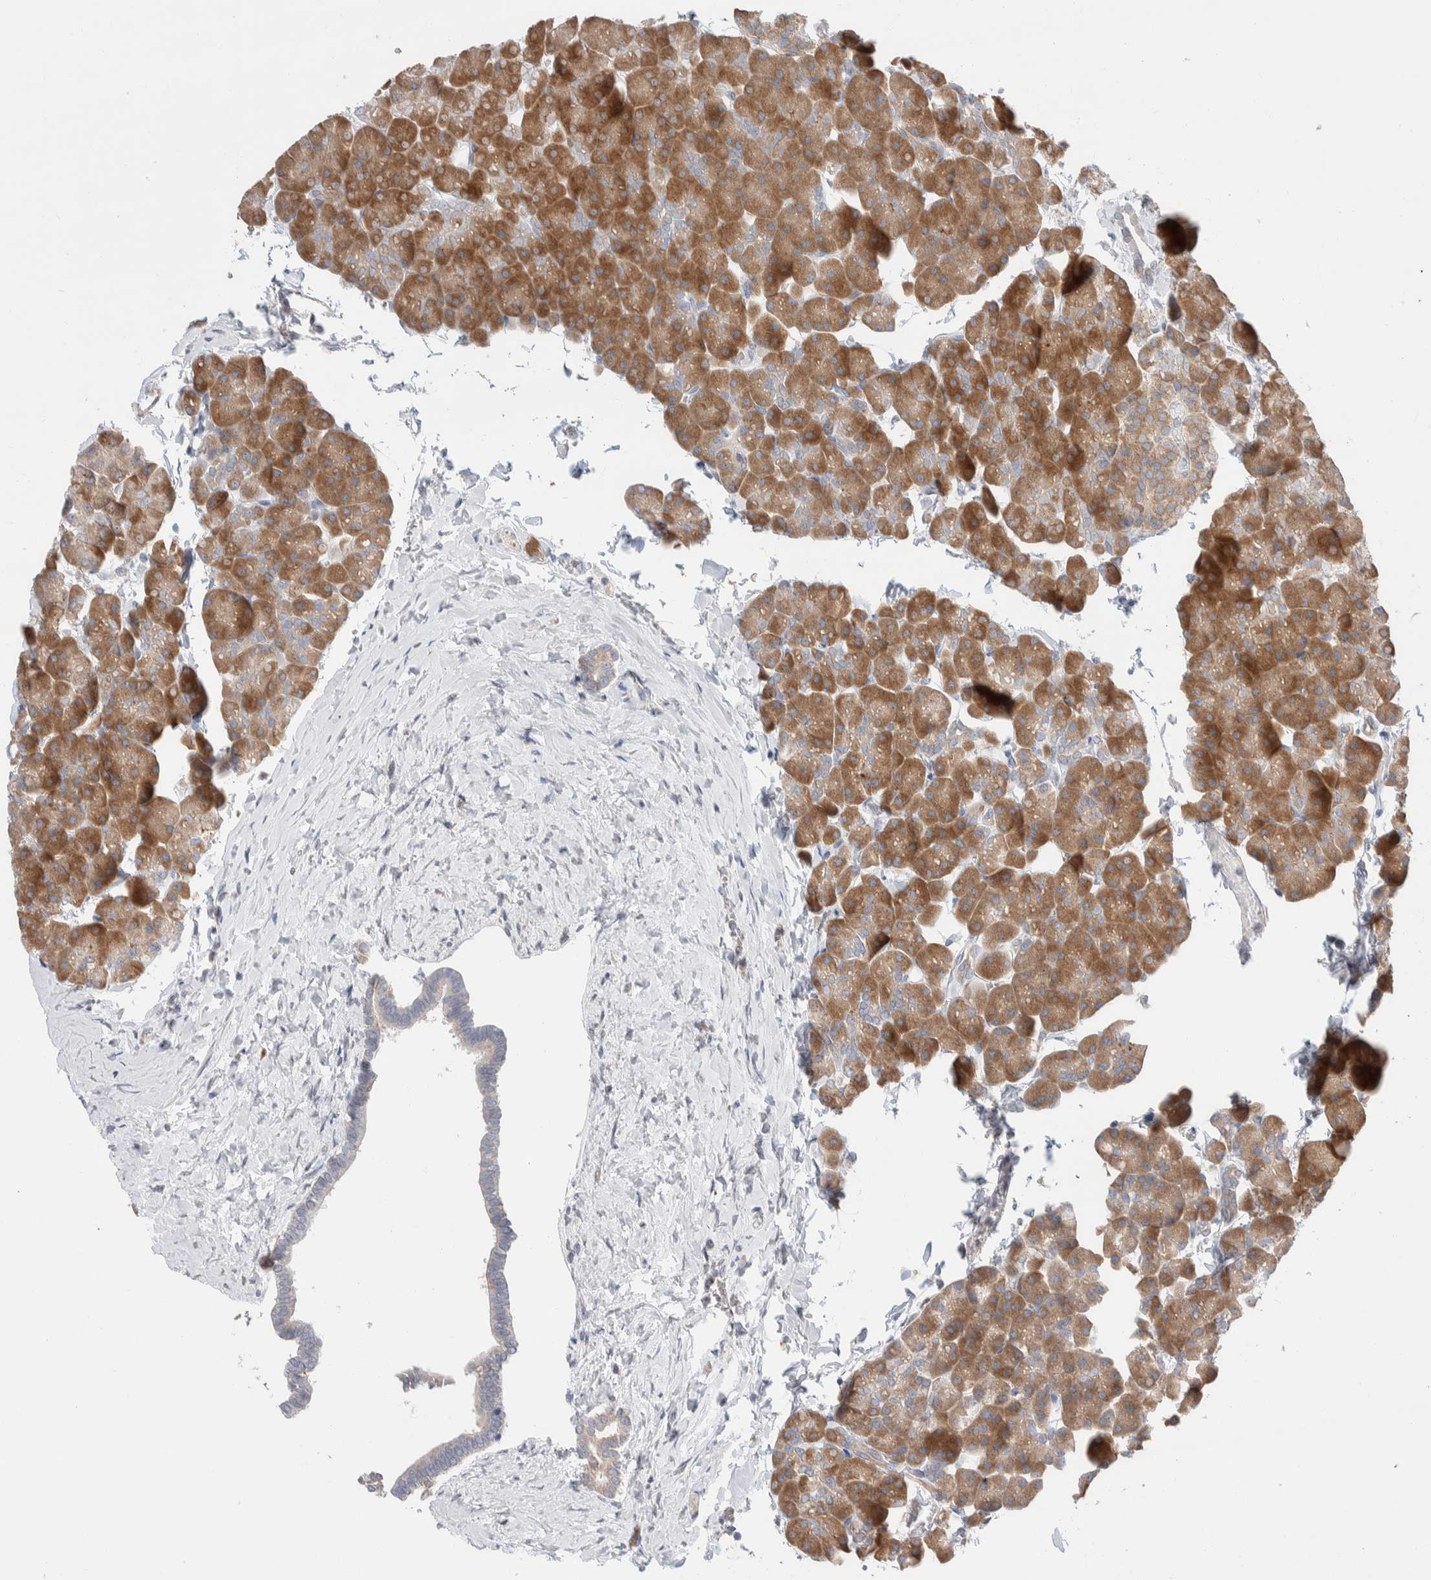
{"staining": {"intensity": "moderate", "quantity": ">75%", "location": "cytoplasmic/membranous"}, "tissue": "pancreas", "cell_type": "Exocrine glandular cells", "image_type": "normal", "snomed": [{"axis": "morphology", "description": "Normal tissue, NOS"}, {"axis": "topography", "description": "Pancreas"}], "caption": "Exocrine glandular cells display medium levels of moderate cytoplasmic/membranous staining in about >75% of cells in normal human pancreas.", "gene": "RUSF1", "patient": {"sex": "male", "age": 35}}